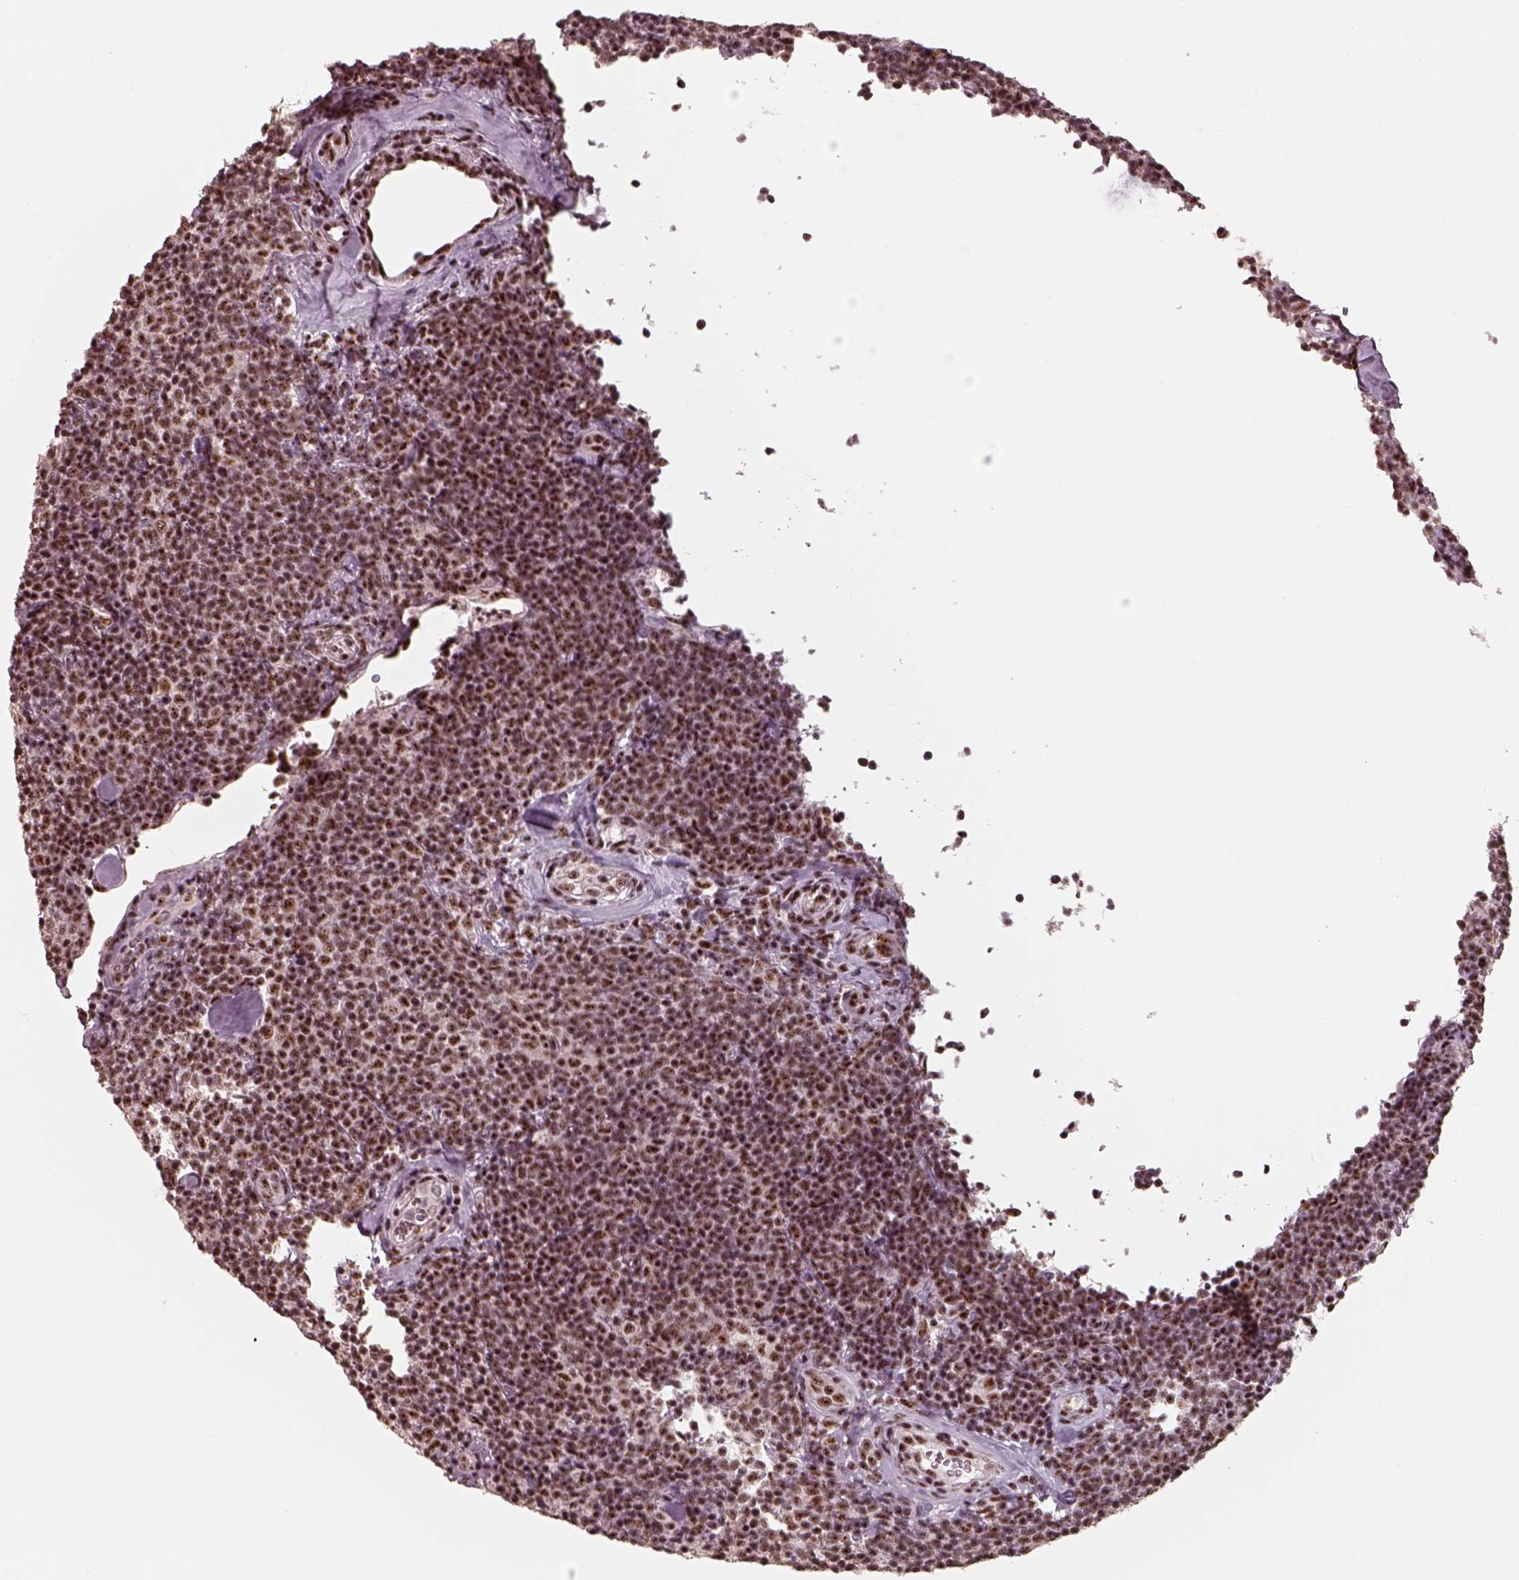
{"staining": {"intensity": "strong", "quantity": ">75%", "location": "nuclear"}, "tissue": "lymphoma", "cell_type": "Tumor cells", "image_type": "cancer", "snomed": [{"axis": "morphology", "description": "Malignant lymphoma, non-Hodgkin's type, Low grade"}, {"axis": "topography", "description": "Lymph node"}], "caption": "Immunohistochemistry of low-grade malignant lymphoma, non-Hodgkin's type shows high levels of strong nuclear staining in approximately >75% of tumor cells.", "gene": "ATXN7L3", "patient": {"sex": "female", "age": 56}}